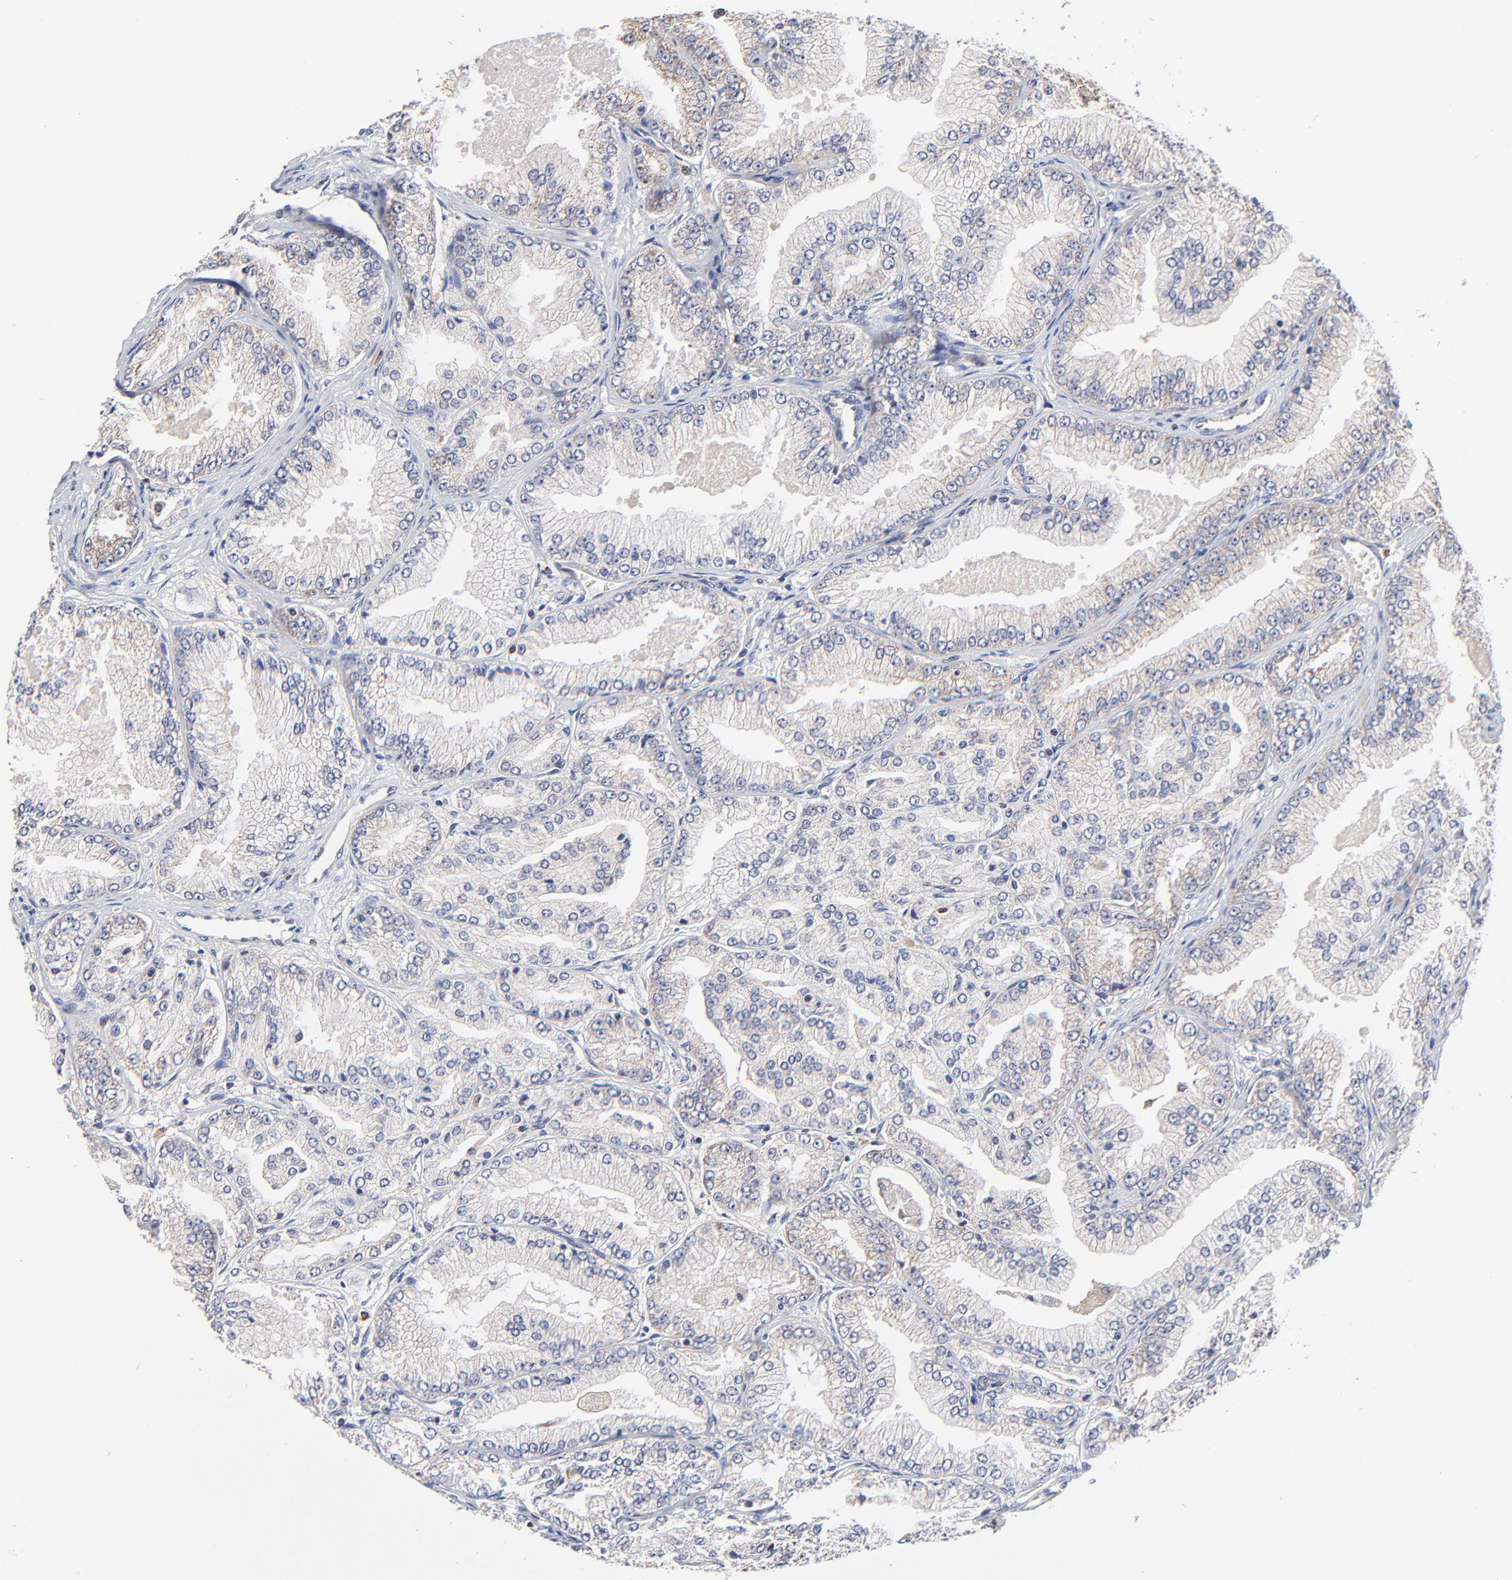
{"staining": {"intensity": "weak", "quantity": "25%-75%", "location": "cytoplasmic/membranous"}, "tissue": "prostate cancer", "cell_type": "Tumor cells", "image_type": "cancer", "snomed": [{"axis": "morphology", "description": "Adenocarcinoma, High grade"}, {"axis": "topography", "description": "Prostate"}], "caption": "Prostate adenocarcinoma (high-grade) stained with immunohistochemistry (IHC) displays weak cytoplasmic/membranous staining in approximately 25%-75% of tumor cells.", "gene": "FBXL12", "patient": {"sex": "male", "age": 61}}